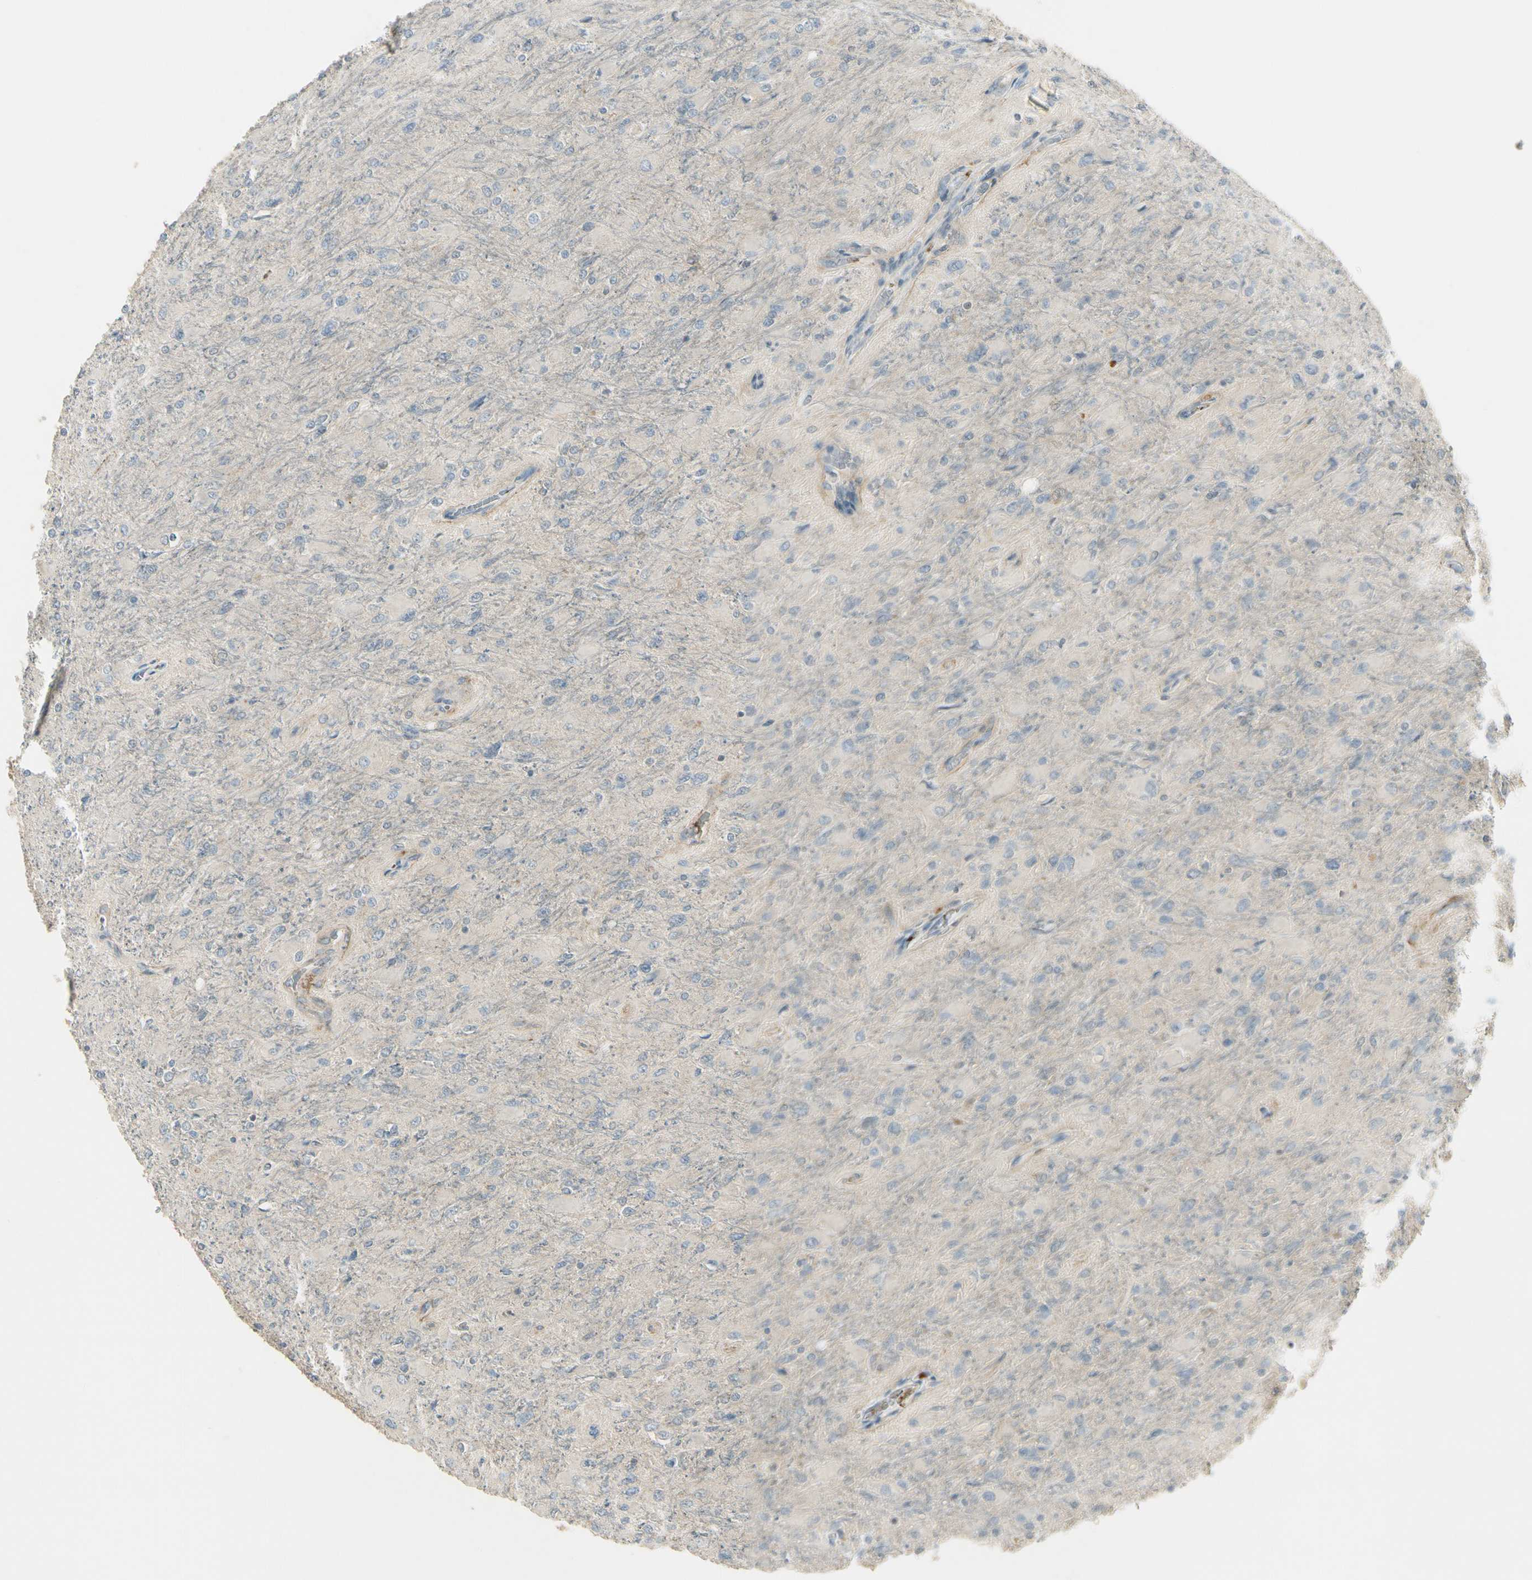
{"staining": {"intensity": "negative", "quantity": "none", "location": "none"}, "tissue": "glioma", "cell_type": "Tumor cells", "image_type": "cancer", "snomed": [{"axis": "morphology", "description": "Glioma, malignant, High grade"}, {"axis": "topography", "description": "Cerebral cortex"}], "caption": "The micrograph shows no staining of tumor cells in malignant glioma (high-grade). (DAB (3,3'-diaminobenzidine) IHC with hematoxylin counter stain).", "gene": "PPP3CB", "patient": {"sex": "female", "age": 36}}